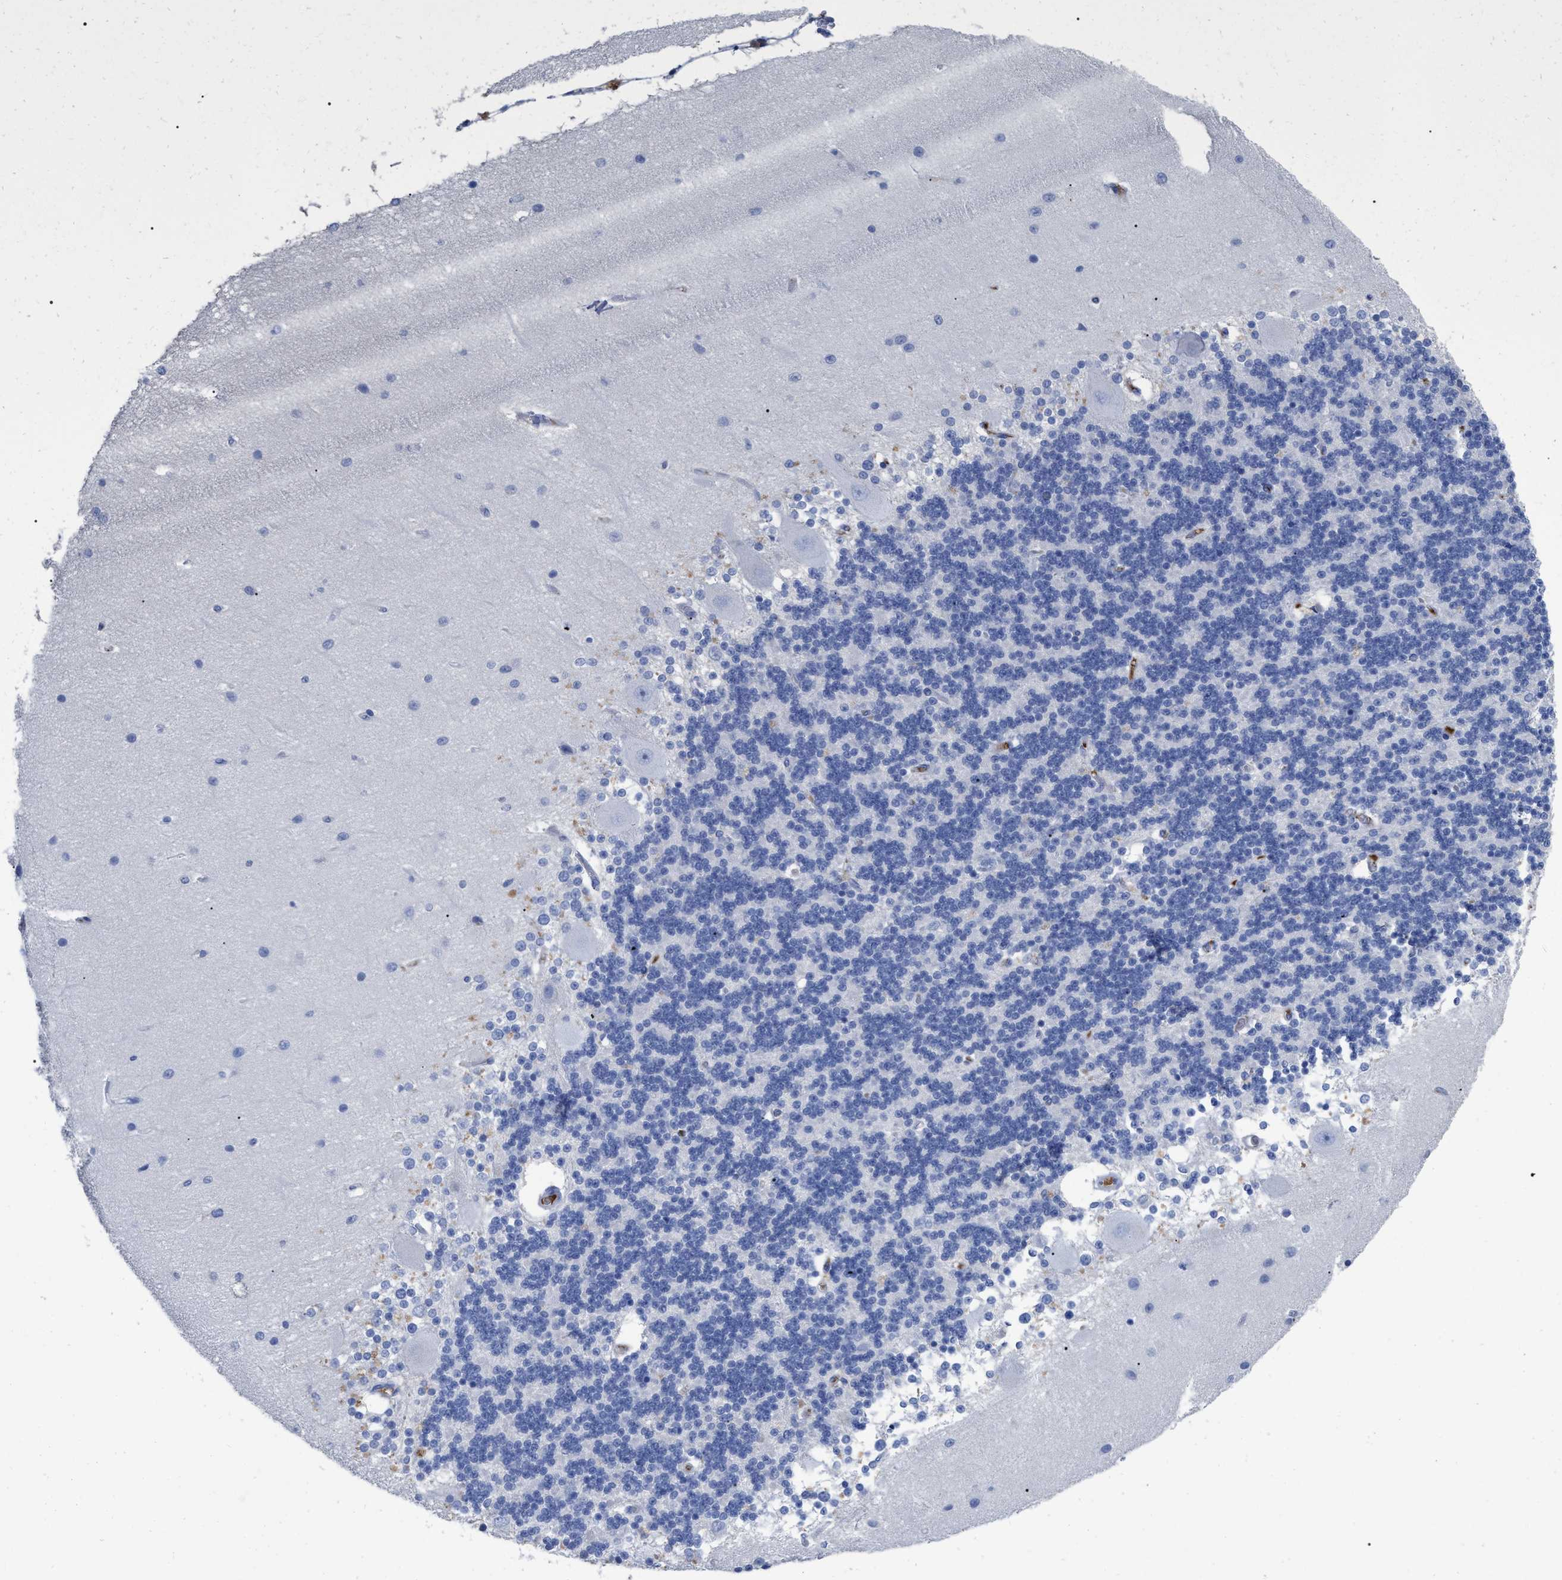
{"staining": {"intensity": "negative", "quantity": "none", "location": "none"}, "tissue": "cerebellum", "cell_type": "Cells in granular layer", "image_type": "normal", "snomed": [{"axis": "morphology", "description": "Normal tissue, NOS"}, {"axis": "topography", "description": "Cerebellum"}], "caption": "Immunohistochemistry of benign cerebellum displays no expression in cells in granular layer.", "gene": "IGHV5", "patient": {"sex": "female", "age": 54}}